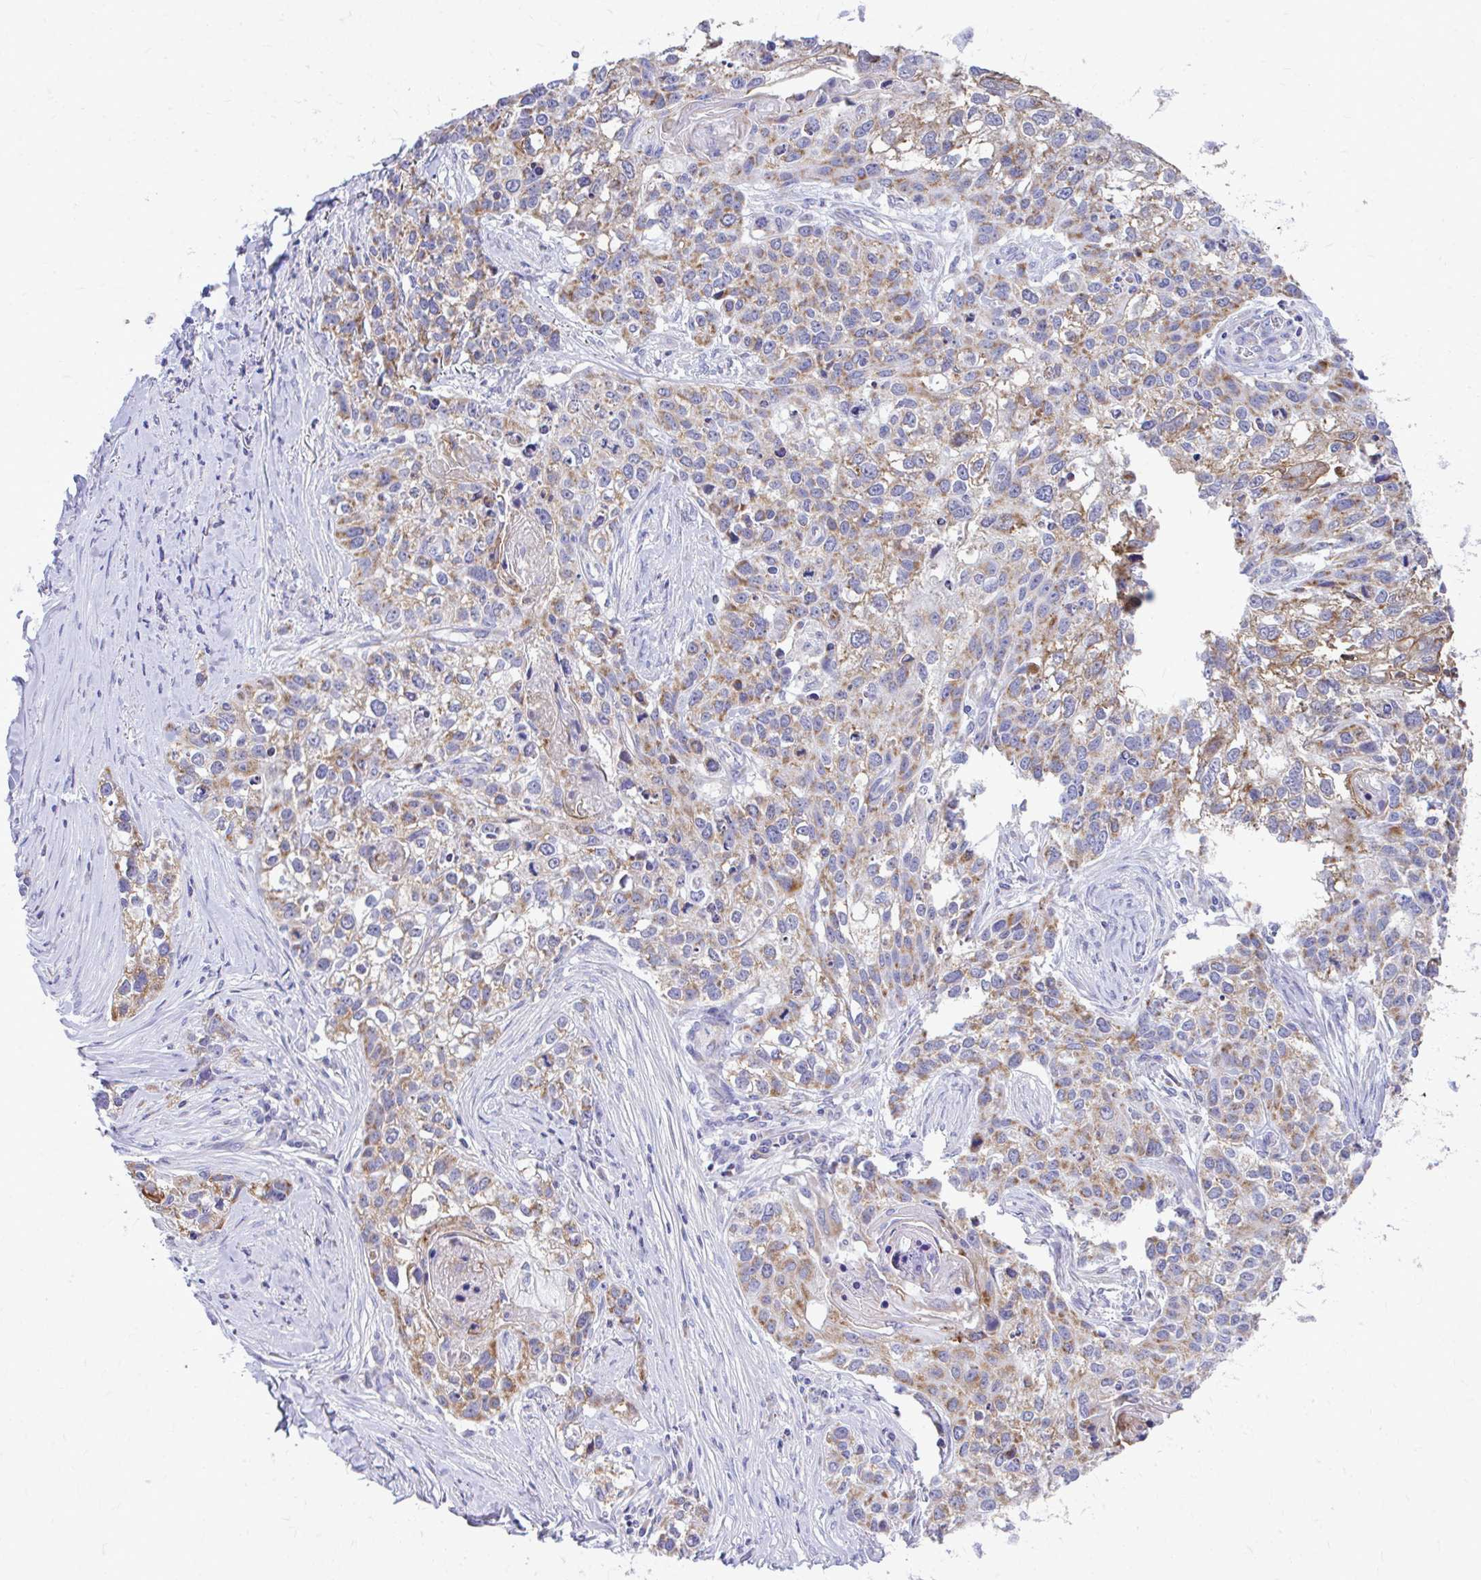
{"staining": {"intensity": "moderate", "quantity": ">75%", "location": "cytoplasmic/membranous"}, "tissue": "lung cancer", "cell_type": "Tumor cells", "image_type": "cancer", "snomed": [{"axis": "morphology", "description": "Squamous cell carcinoma, NOS"}, {"axis": "topography", "description": "Lung"}], "caption": "Human squamous cell carcinoma (lung) stained for a protein (brown) reveals moderate cytoplasmic/membranous positive staining in approximately >75% of tumor cells.", "gene": "MRPL19", "patient": {"sex": "male", "age": 74}}